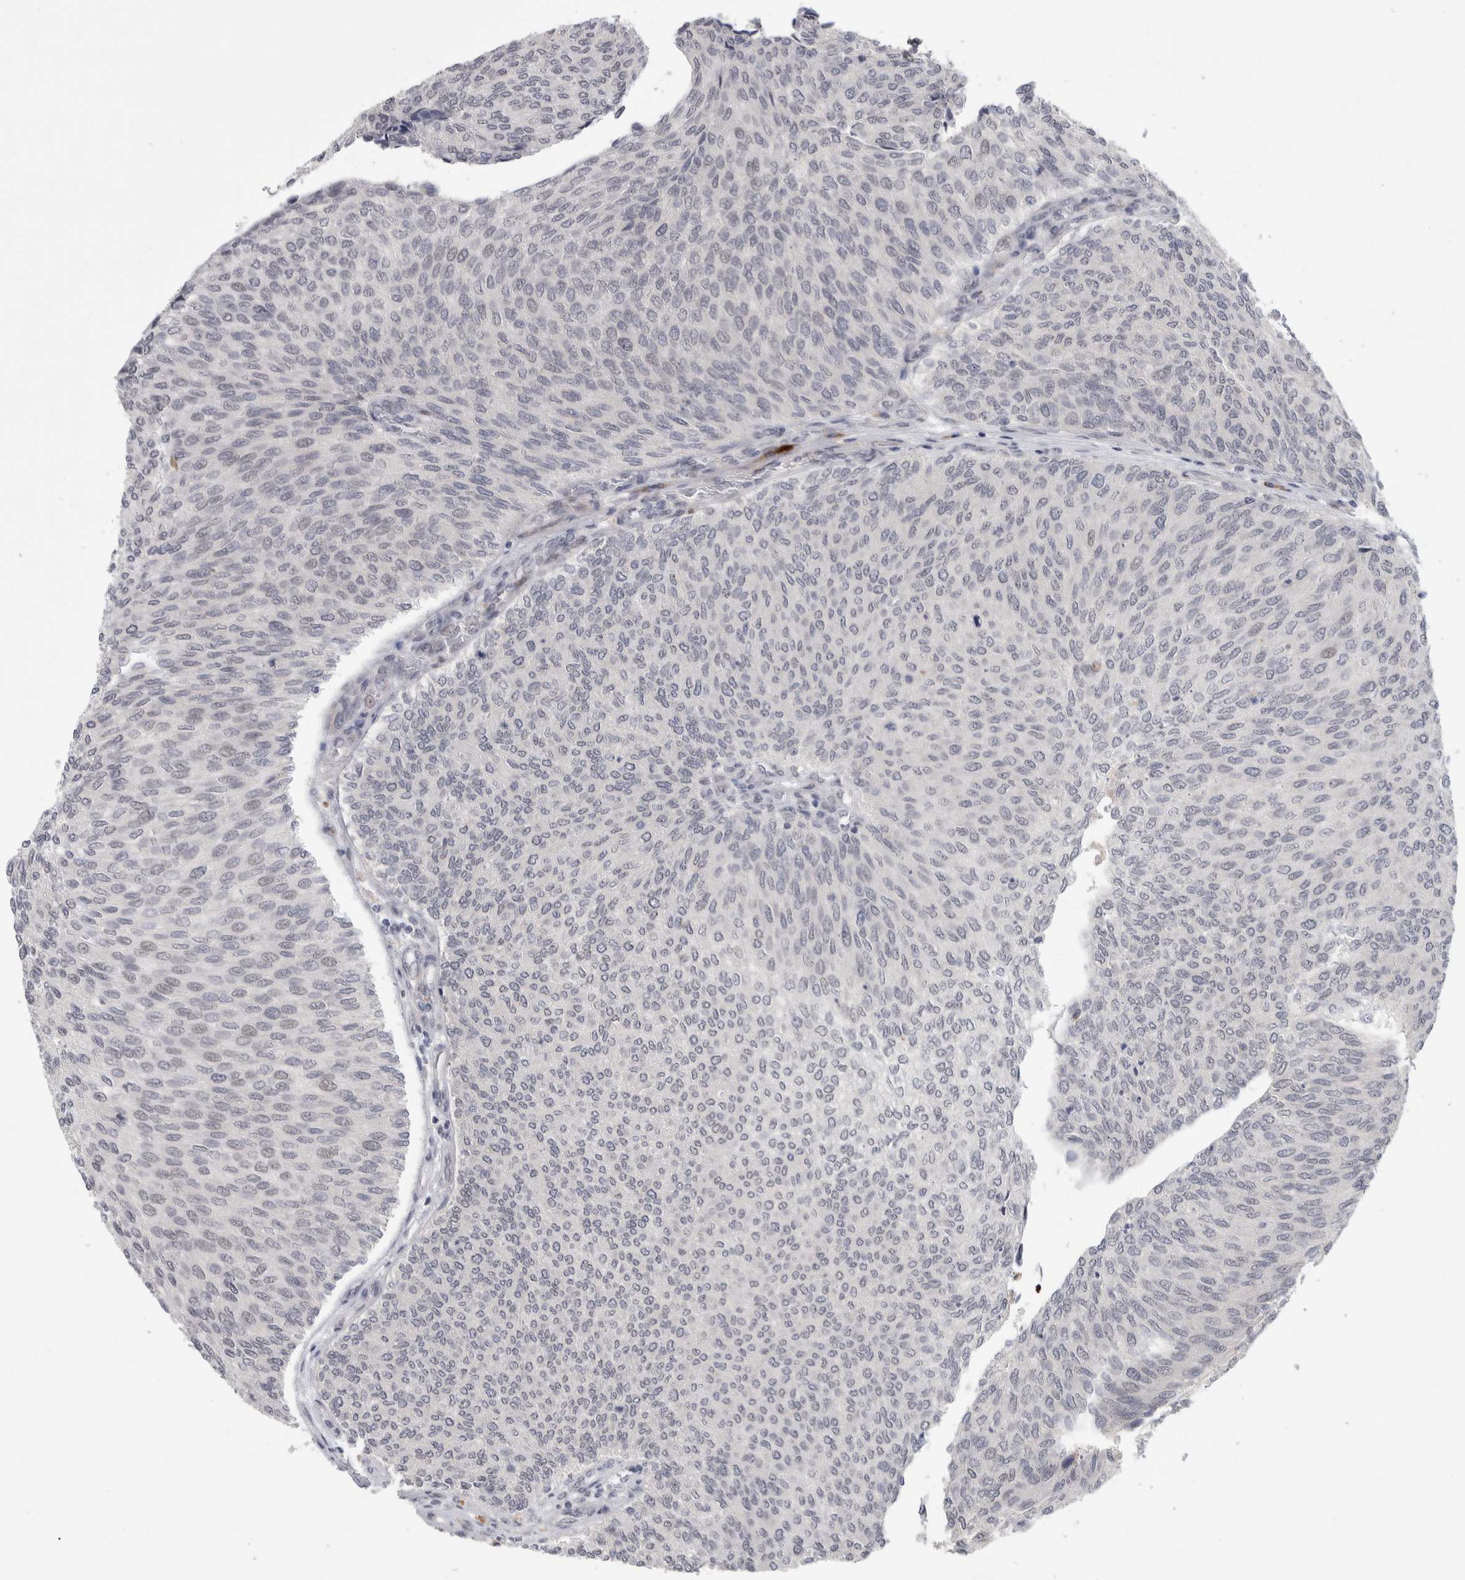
{"staining": {"intensity": "moderate", "quantity": "<25%", "location": "nuclear"}, "tissue": "urothelial cancer", "cell_type": "Tumor cells", "image_type": "cancer", "snomed": [{"axis": "morphology", "description": "Urothelial carcinoma, Low grade"}, {"axis": "topography", "description": "Urinary bladder"}], "caption": "Tumor cells reveal low levels of moderate nuclear expression in approximately <25% of cells in urothelial cancer.", "gene": "ASPN", "patient": {"sex": "female", "age": 79}}